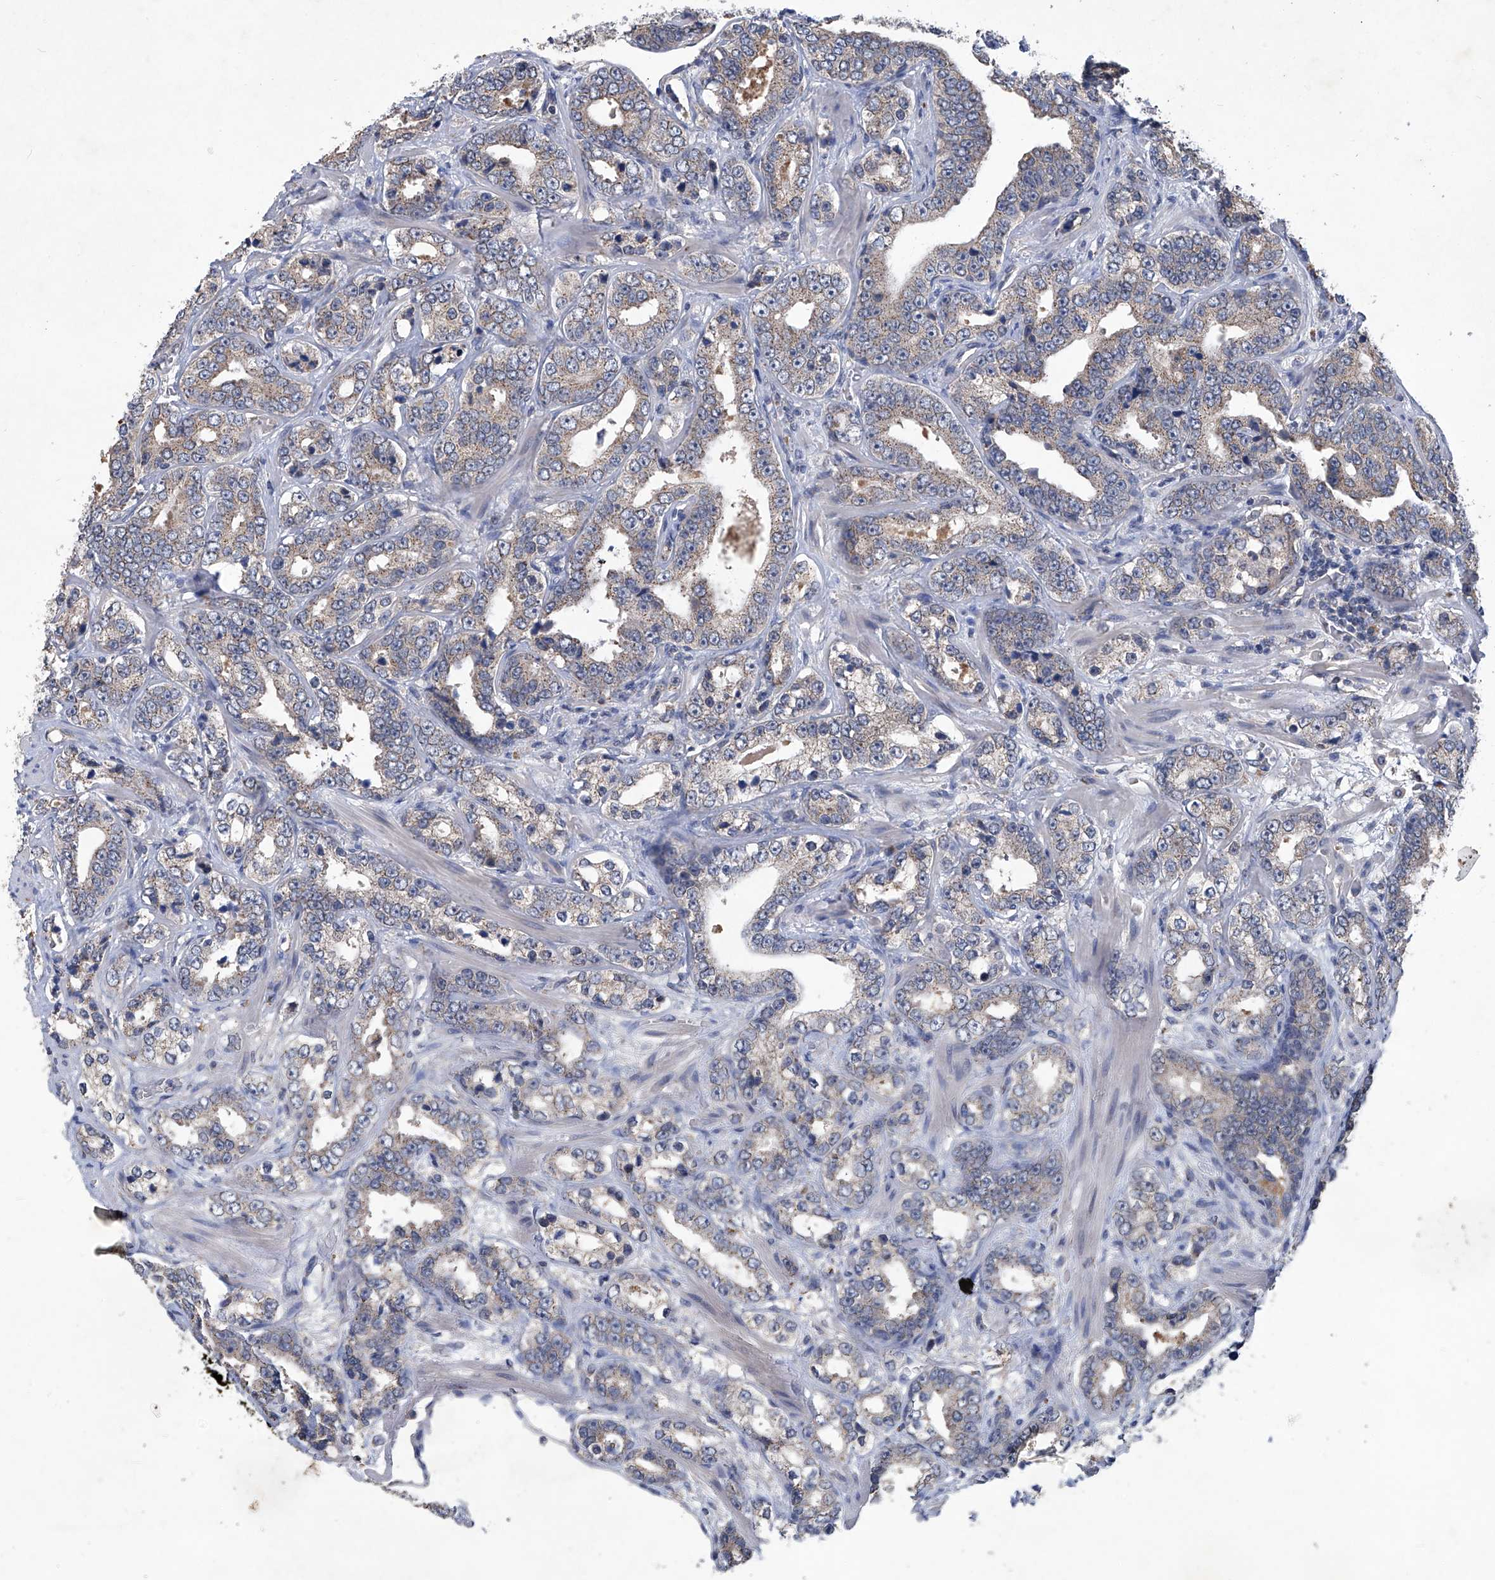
{"staining": {"intensity": "weak", "quantity": ">75%", "location": "cytoplasmic/membranous"}, "tissue": "prostate cancer", "cell_type": "Tumor cells", "image_type": "cancer", "snomed": [{"axis": "morphology", "description": "Adenocarcinoma, High grade"}, {"axis": "topography", "description": "Prostate"}], "caption": "This histopathology image reveals IHC staining of prostate cancer, with low weak cytoplasmic/membranous positivity in about >75% of tumor cells.", "gene": "PCSK5", "patient": {"sex": "male", "age": 62}}